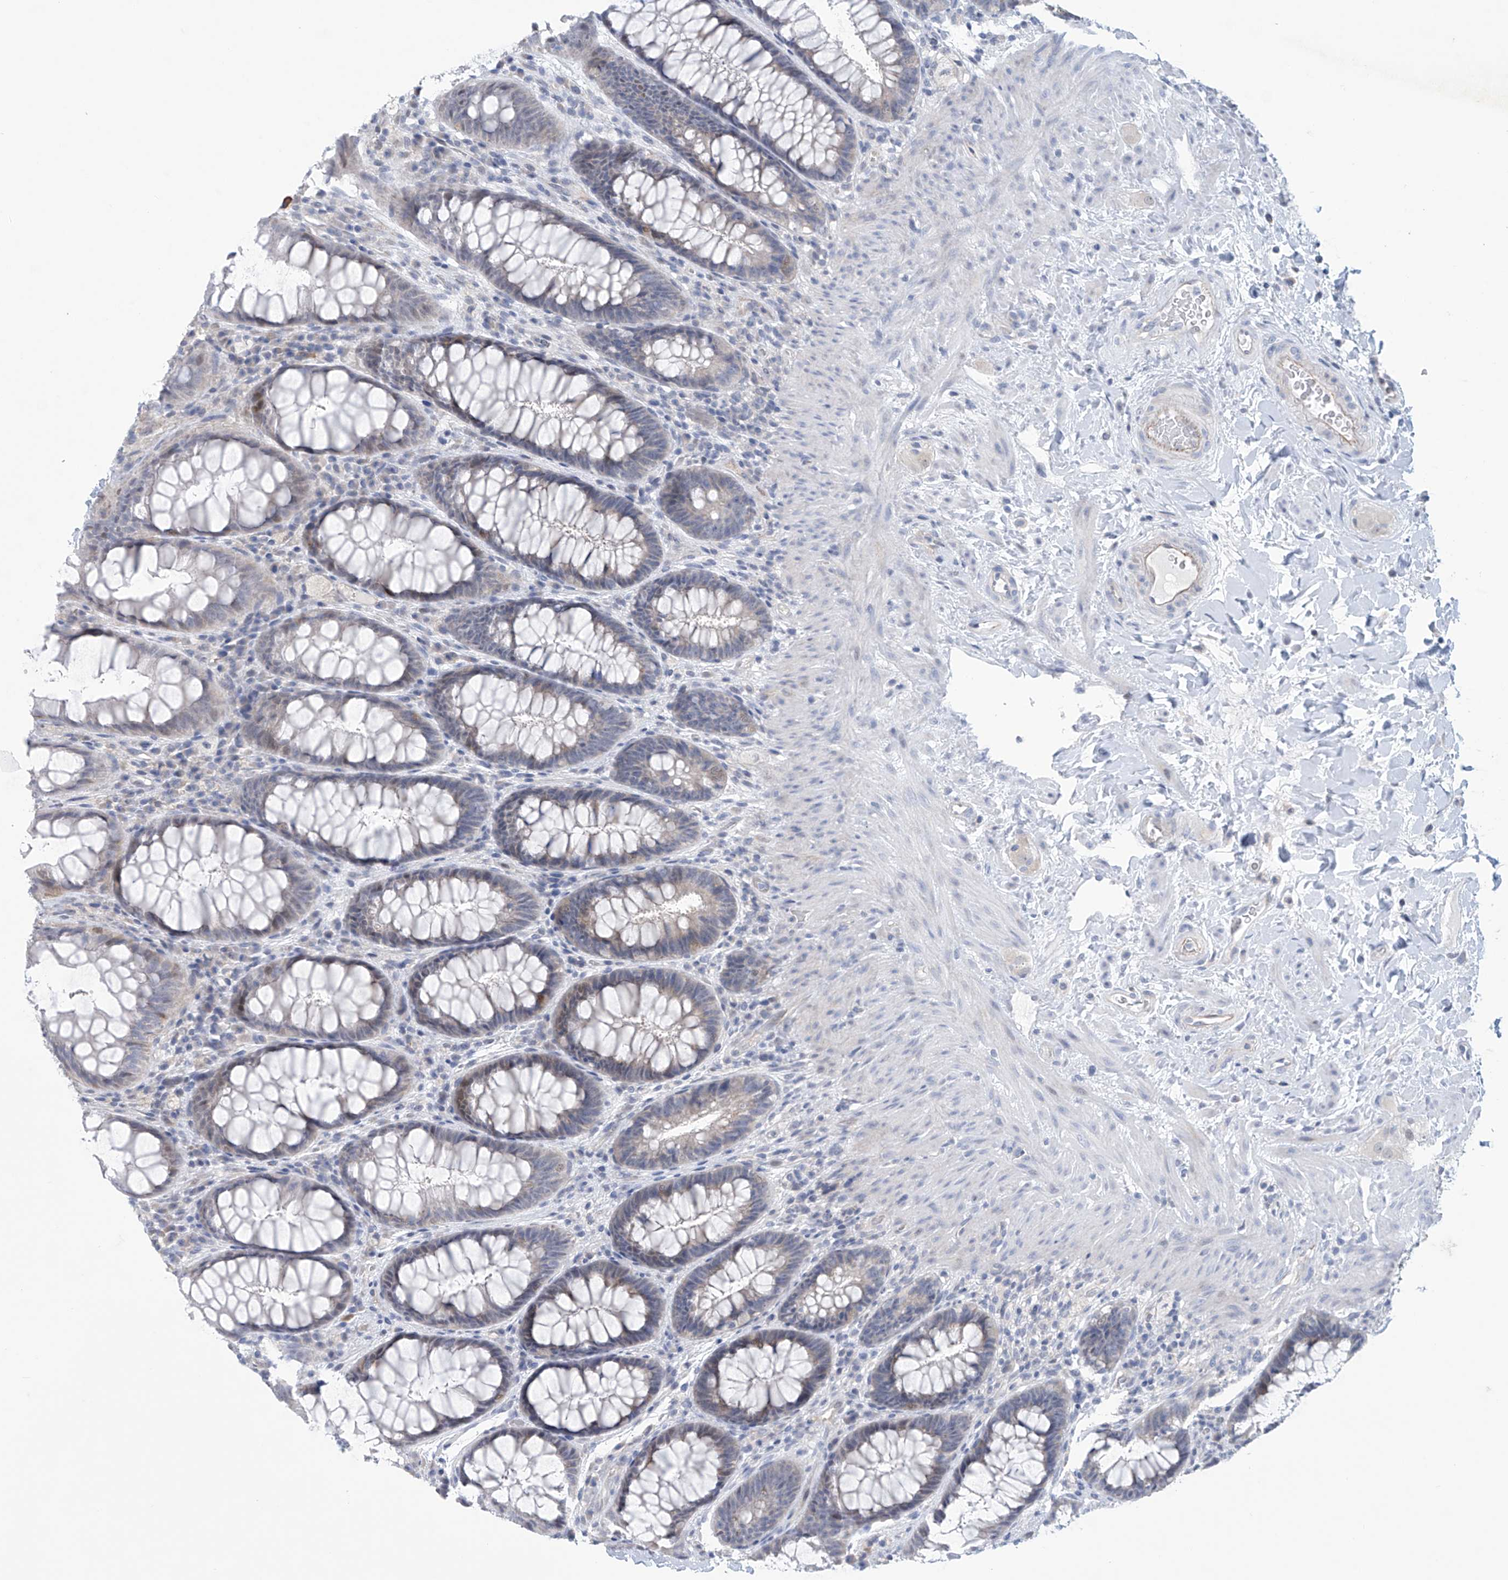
{"staining": {"intensity": "moderate", "quantity": "<25%", "location": "cytoplasmic/membranous"}, "tissue": "rectum", "cell_type": "Glandular cells", "image_type": "normal", "snomed": [{"axis": "morphology", "description": "Normal tissue, NOS"}, {"axis": "topography", "description": "Rectum"}], "caption": "IHC of unremarkable human rectum displays low levels of moderate cytoplasmic/membranous expression in about <25% of glandular cells. (DAB (3,3'-diaminobenzidine) = brown stain, brightfield microscopy at high magnification).", "gene": "SLC35A5", "patient": {"sex": "female", "age": 46}}